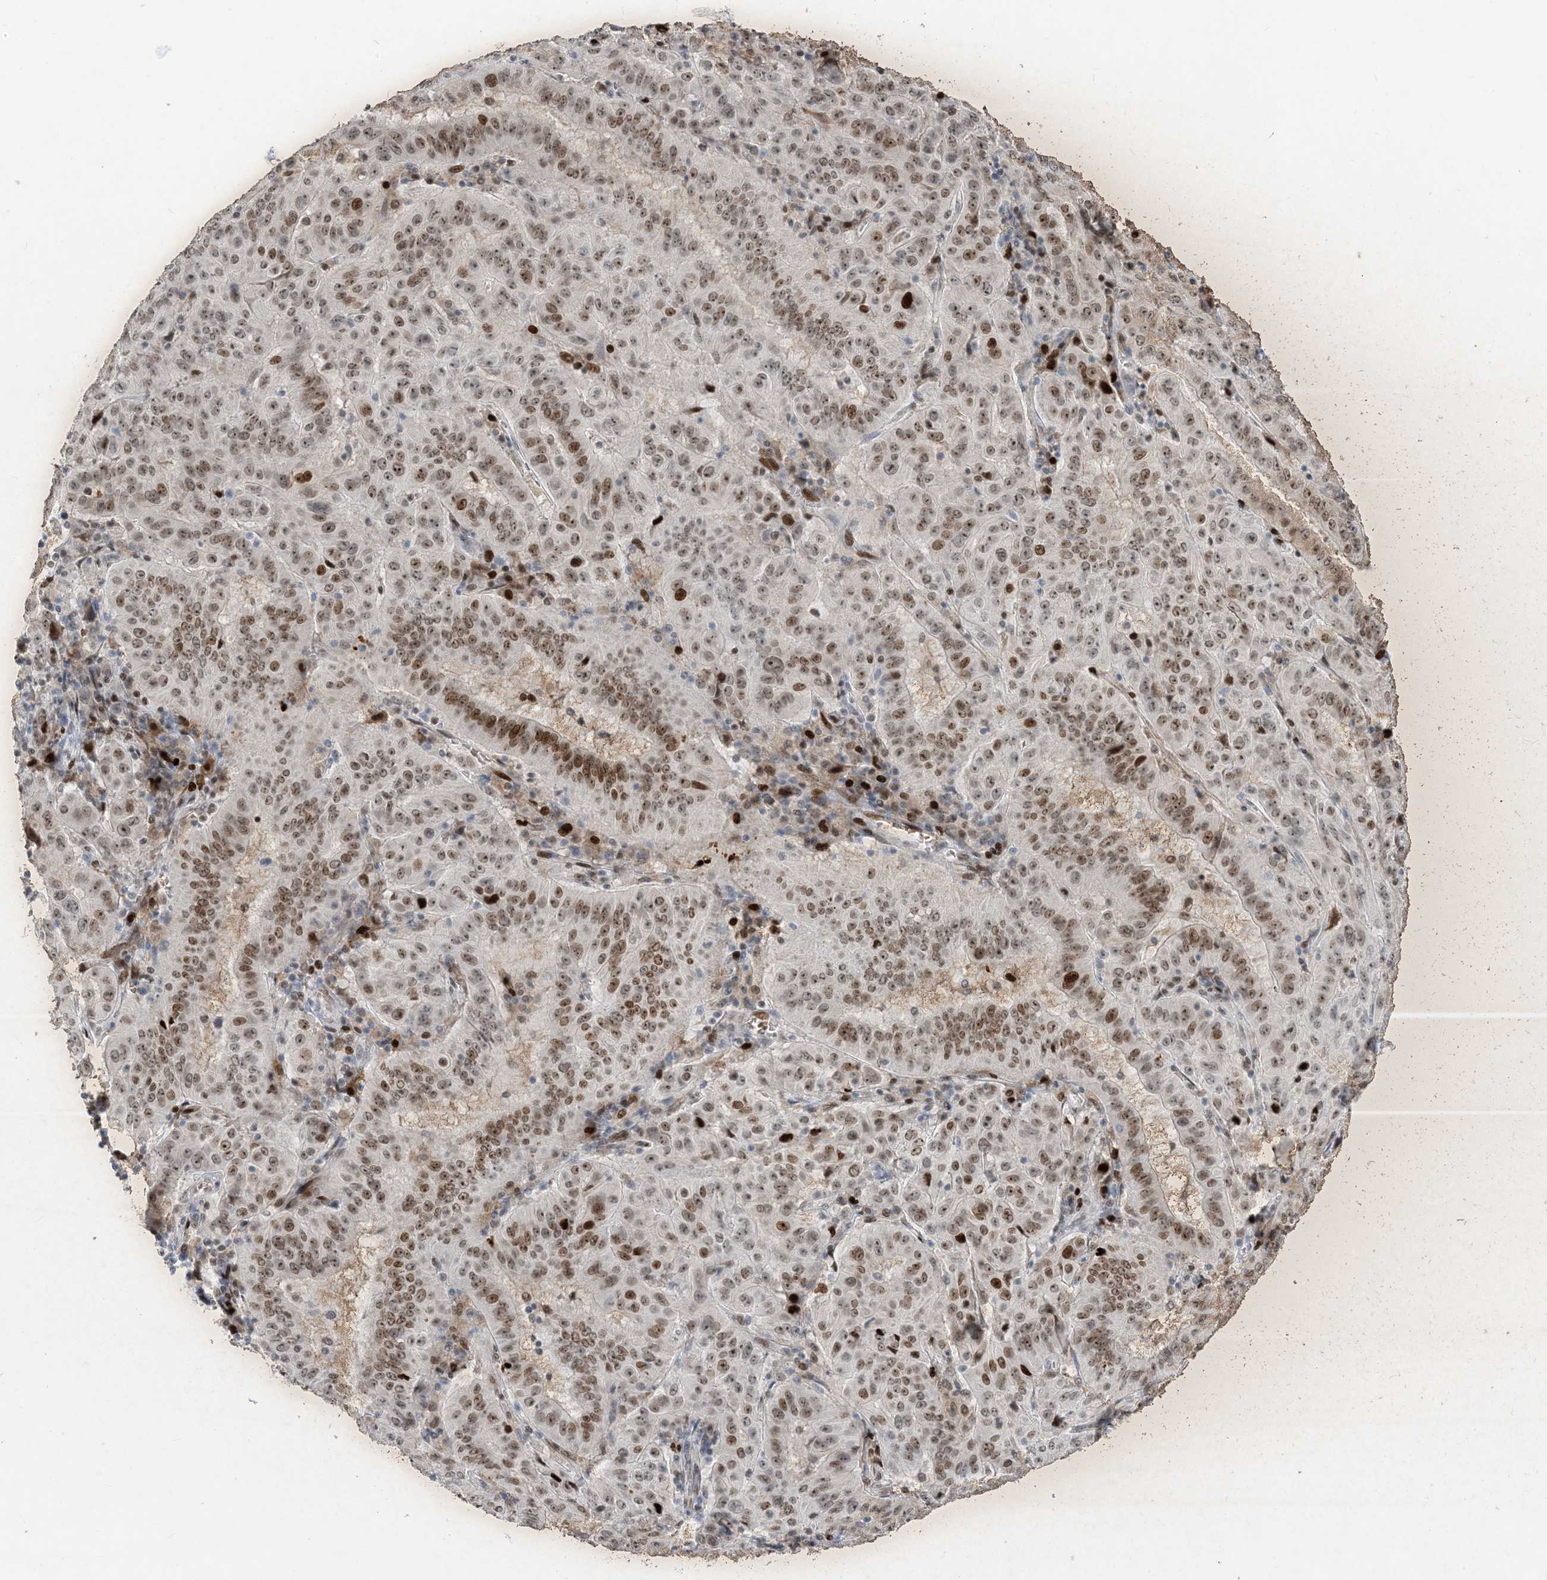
{"staining": {"intensity": "moderate", "quantity": ">75%", "location": "nuclear"}, "tissue": "pancreatic cancer", "cell_type": "Tumor cells", "image_type": "cancer", "snomed": [{"axis": "morphology", "description": "Adenocarcinoma, NOS"}, {"axis": "topography", "description": "Pancreas"}], "caption": "The image shows a brown stain indicating the presence of a protein in the nuclear of tumor cells in pancreatic cancer.", "gene": "SLC25A53", "patient": {"sex": "male", "age": 63}}